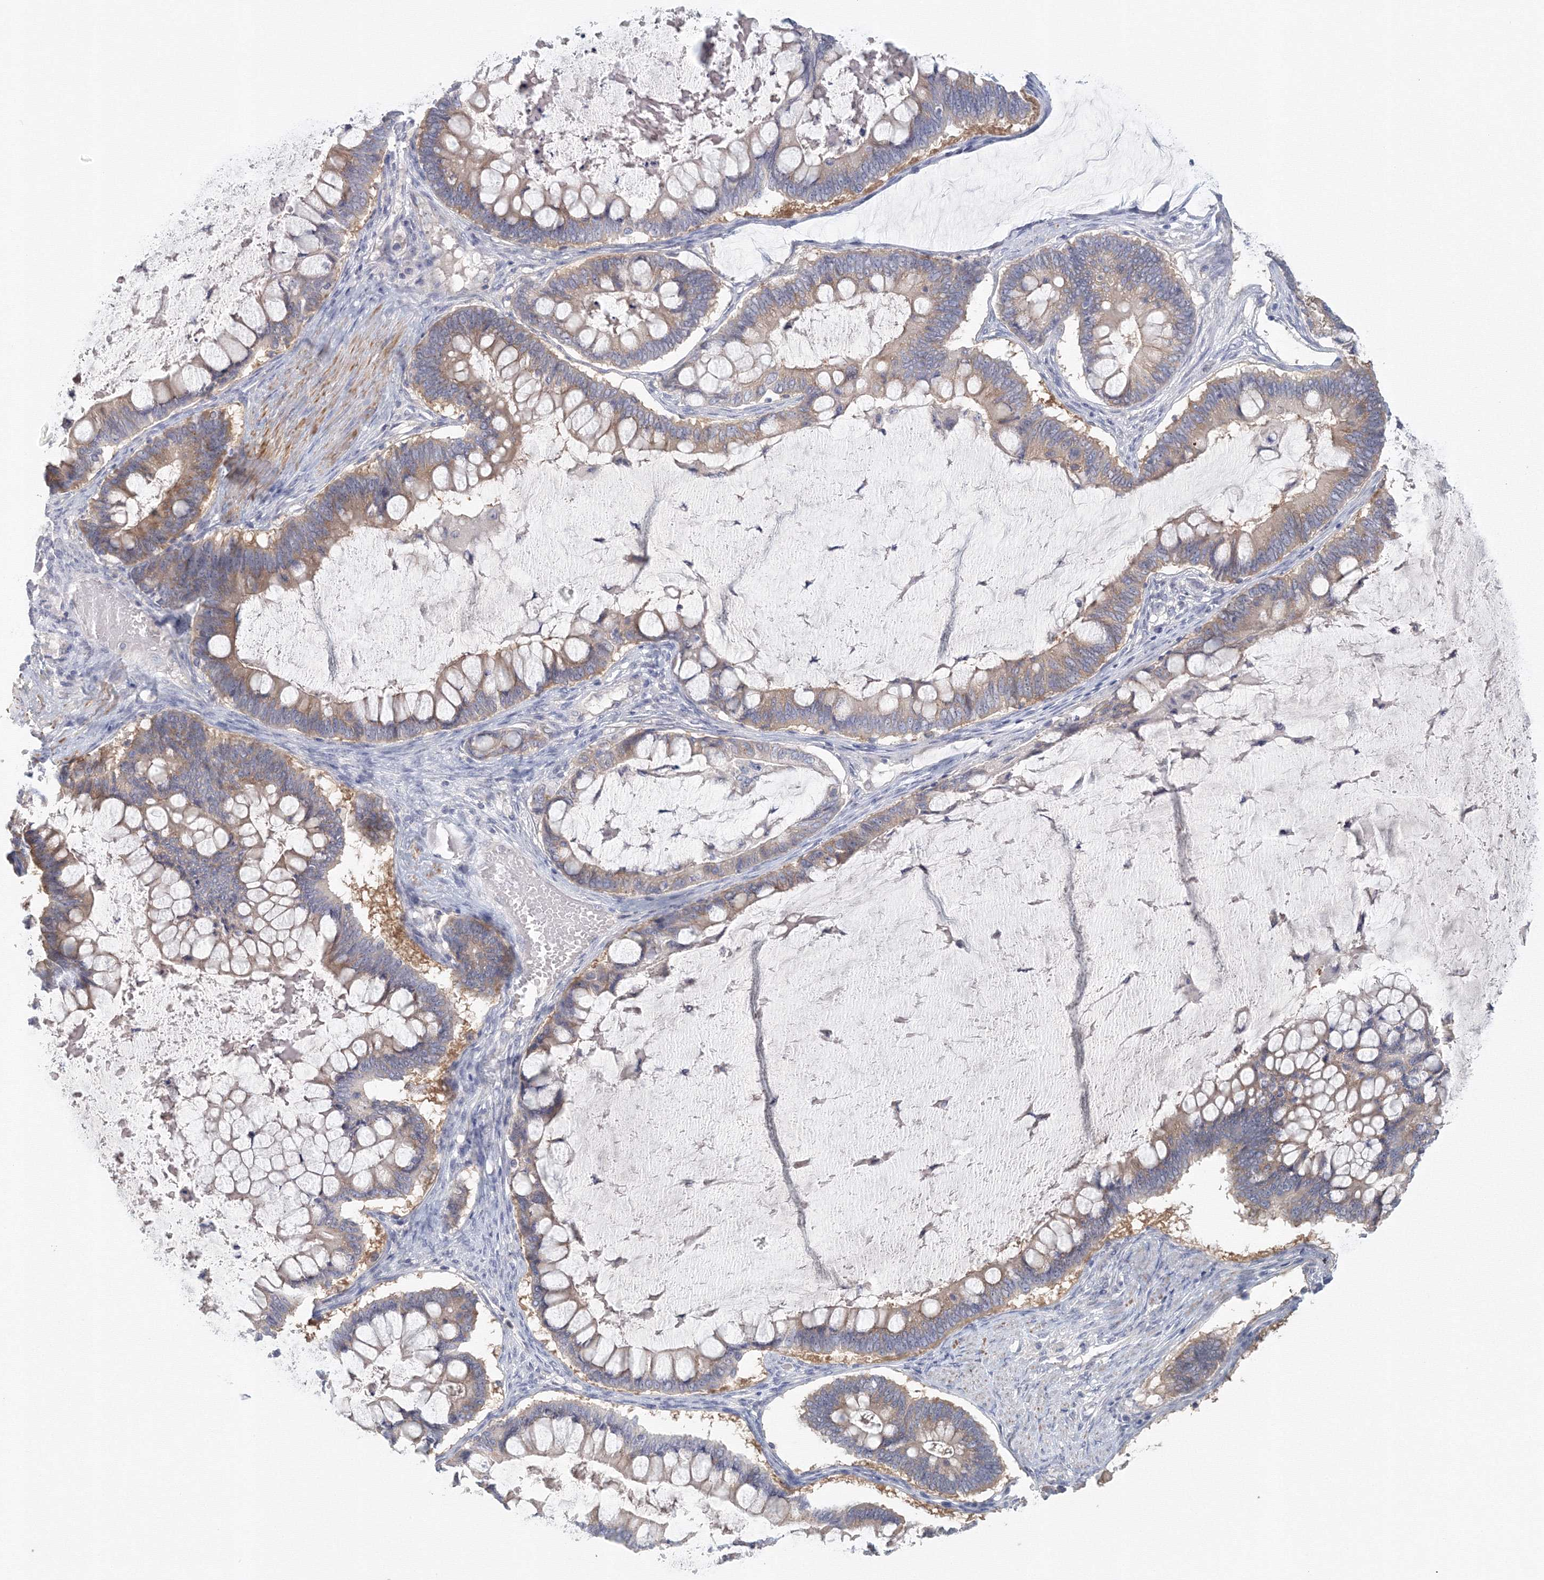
{"staining": {"intensity": "weak", "quantity": ">75%", "location": "cytoplasmic/membranous"}, "tissue": "ovarian cancer", "cell_type": "Tumor cells", "image_type": "cancer", "snomed": [{"axis": "morphology", "description": "Cystadenocarcinoma, mucinous, NOS"}, {"axis": "topography", "description": "Ovary"}], "caption": "Human mucinous cystadenocarcinoma (ovarian) stained for a protein (brown) shows weak cytoplasmic/membranous positive staining in about >75% of tumor cells.", "gene": "TACC2", "patient": {"sex": "female", "age": 61}}